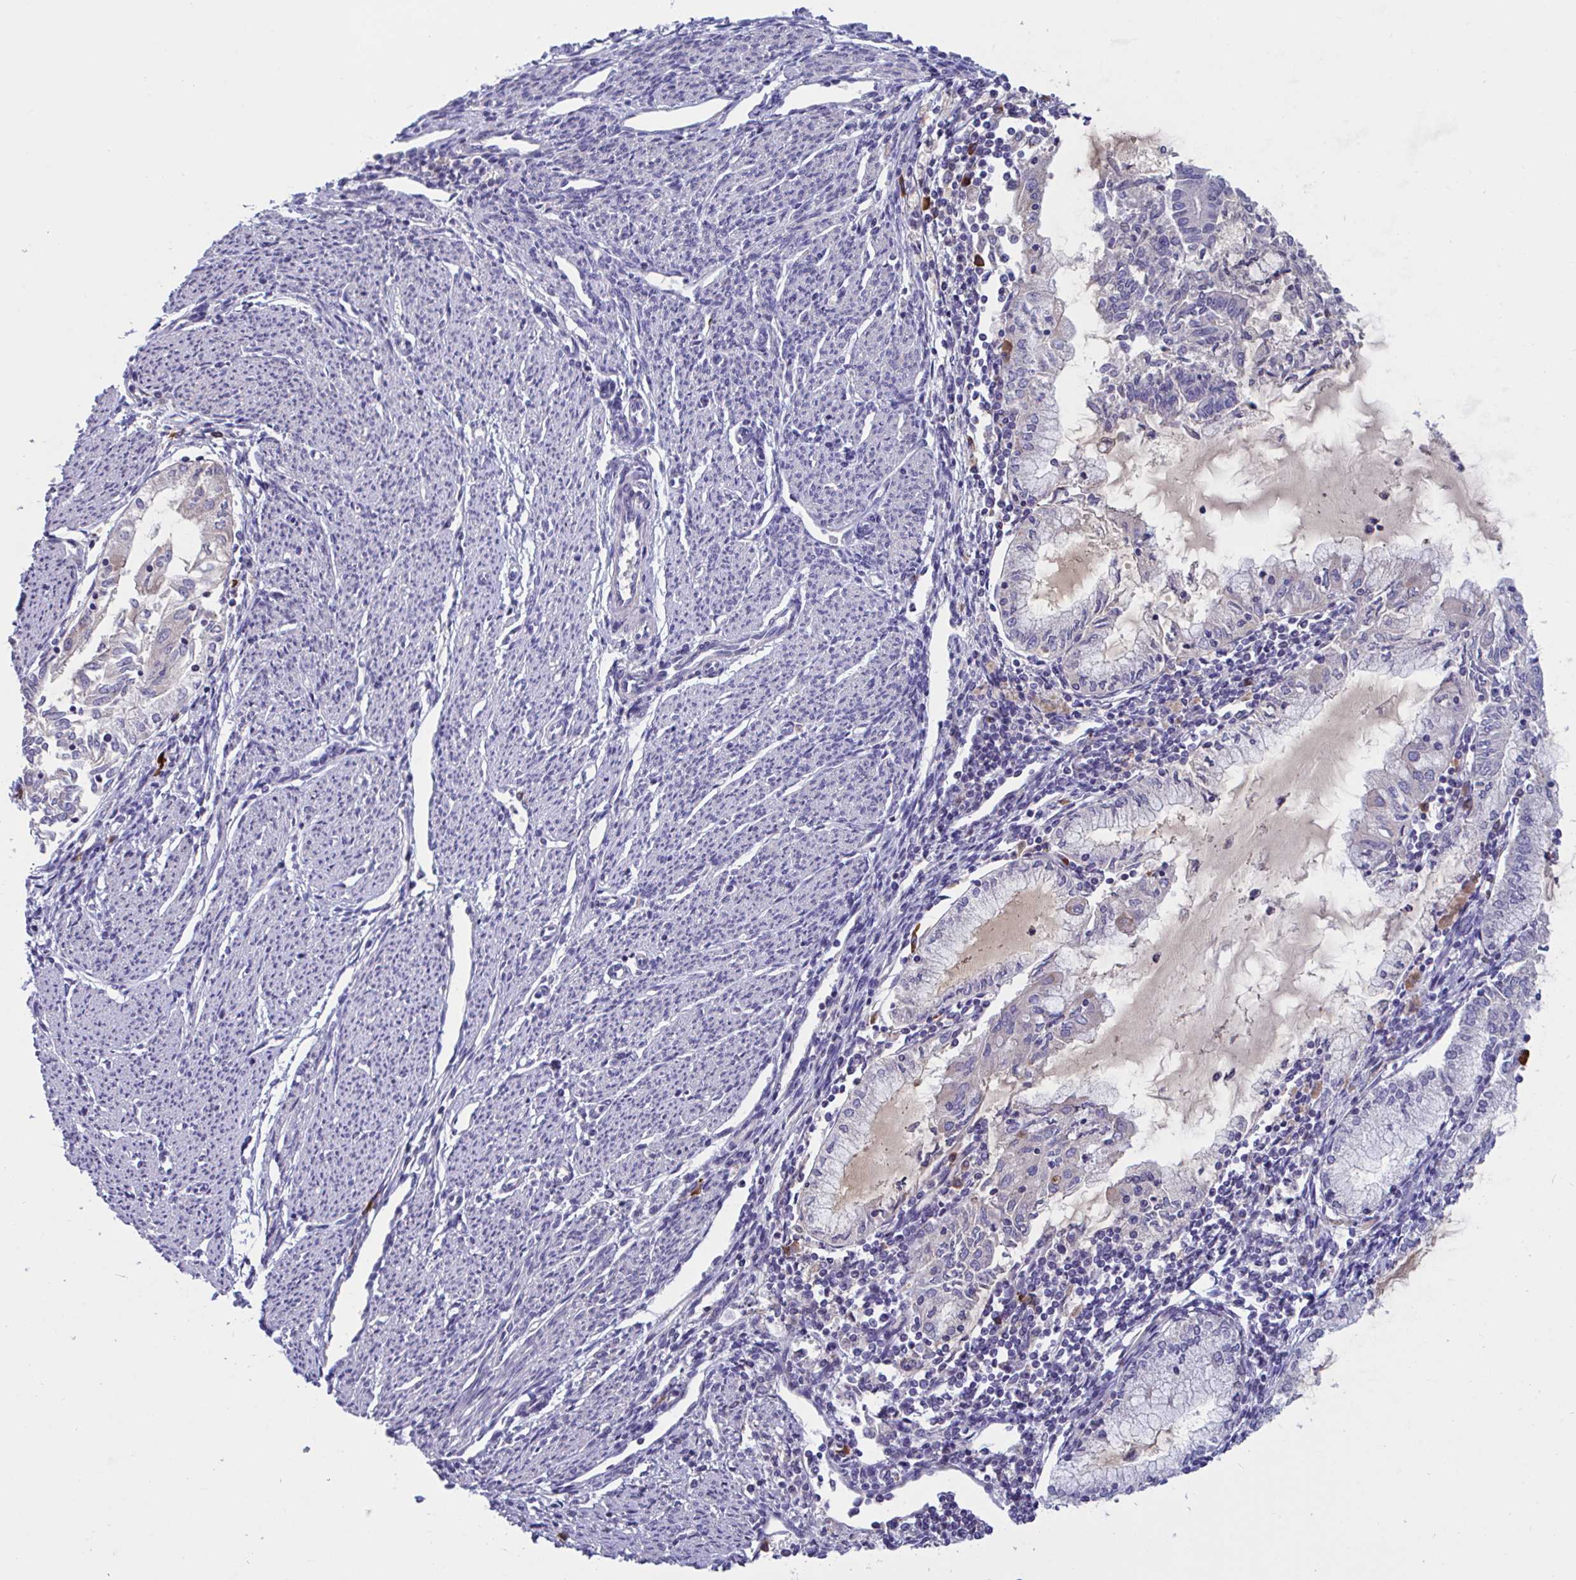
{"staining": {"intensity": "negative", "quantity": "none", "location": "none"}, "tissue": "endometrial cancer", "cell_type": "Tumor cells", "image_type": "cancer", "snomed": [{"axis": "morphology", "description": "Adenocarcinoma, NOS"}, {"axis": "topography", "description": "Endometrium"}], "caption": "Tumor cells show no significant positivity in endometrial cancer.", "gene": "MS4A14", "patient": {"sex": "female", "age": 79}}